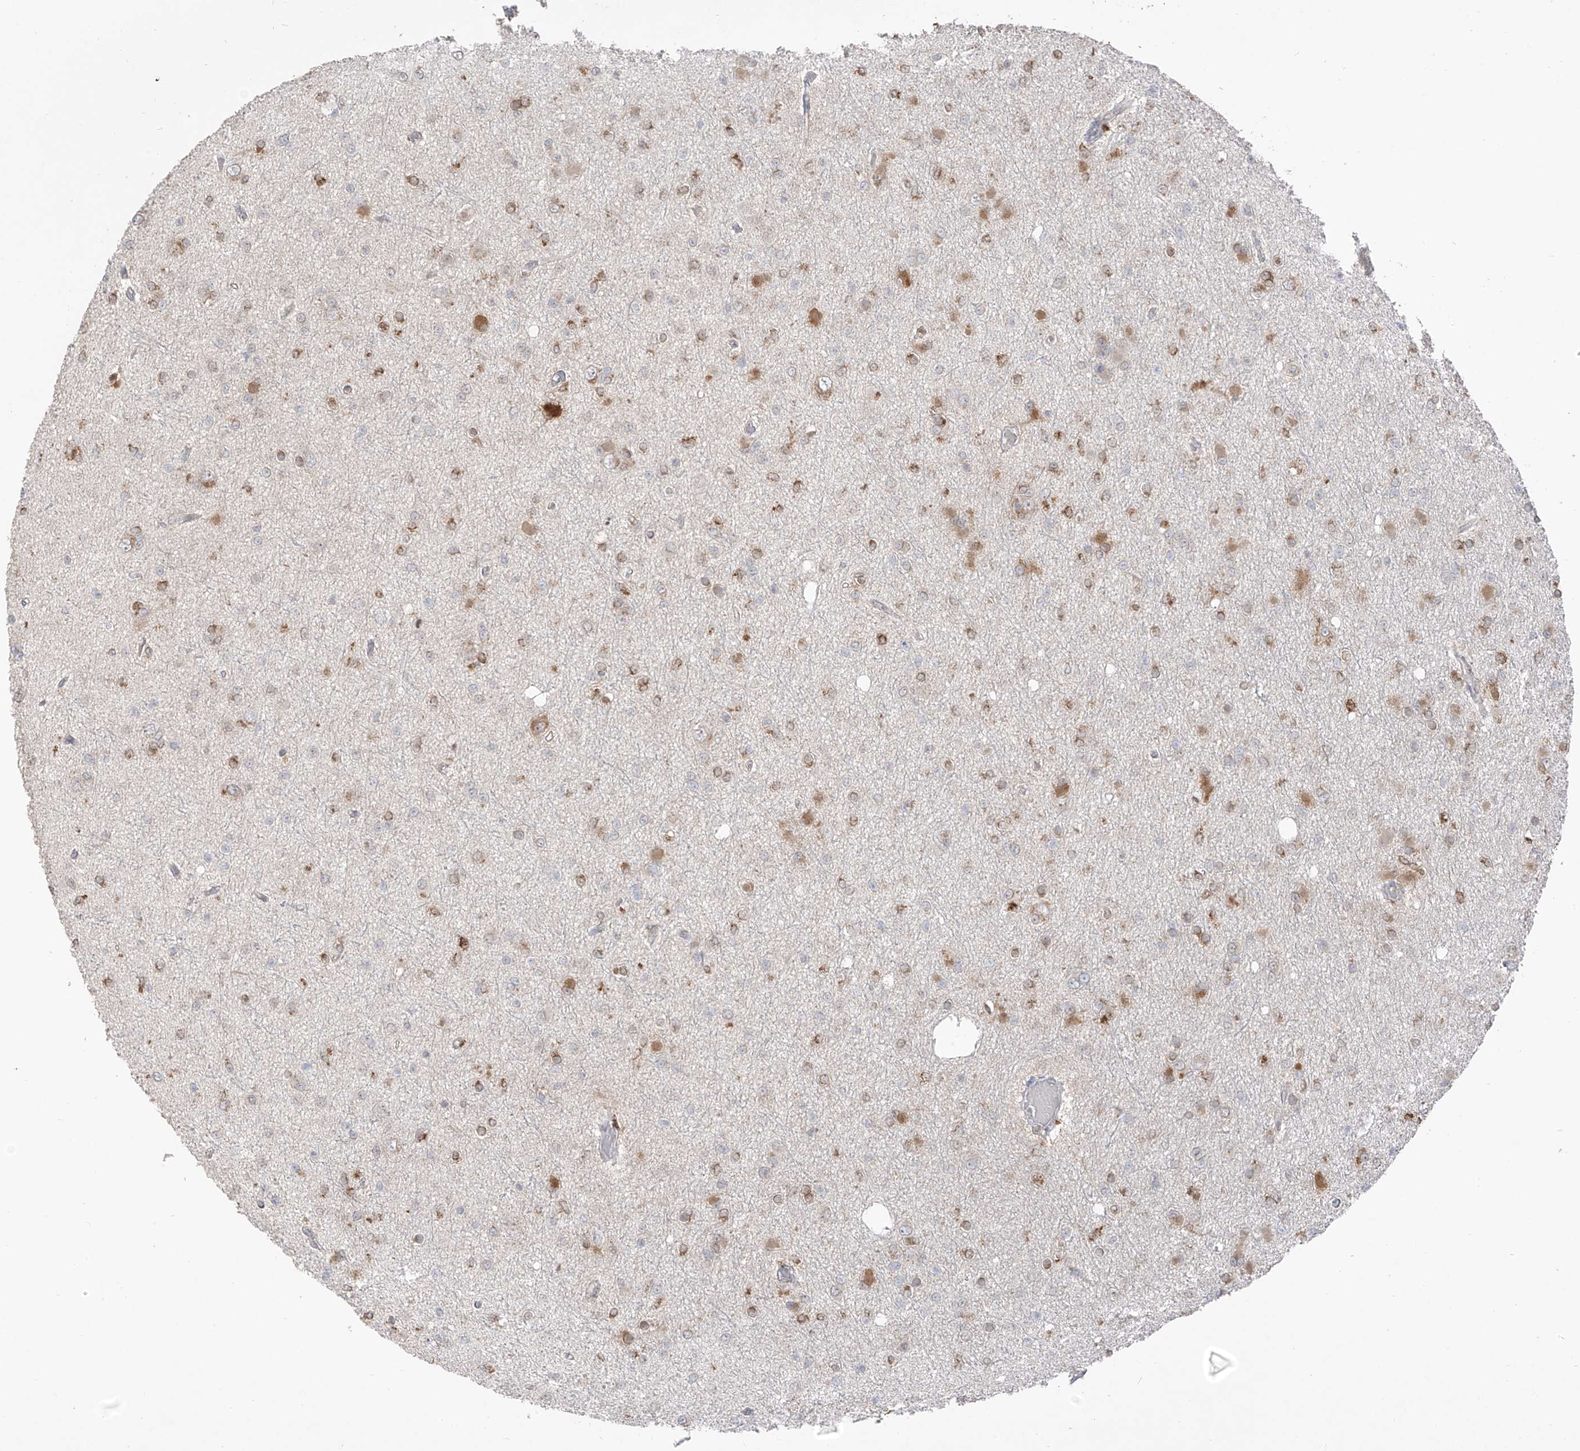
{"staining": {"intensity": "moderate", "quantity": "25%-75%", "location": "cytoplasmic/membranous"}, "tissue": "glioma", "cell_type": "Tumor cells", "image_type": "cancer", "snomed": [{"axis": "morphology", "description": "Glioma, malignant, Low grade"}, {"axis": "topography", "description": "Brain"}], "caption": "IHC image of neoplastic tissue: low-grade glioma (malignant) stained using IHC displays medium levels of moderate protein expression localized specifically in the cytoplasmic/membranous of tumor cells, appearing as a cytoplasmic/membranous brown color.", "gene": "COLGALT2", "patient": {"sex": "female", "age": 22}}